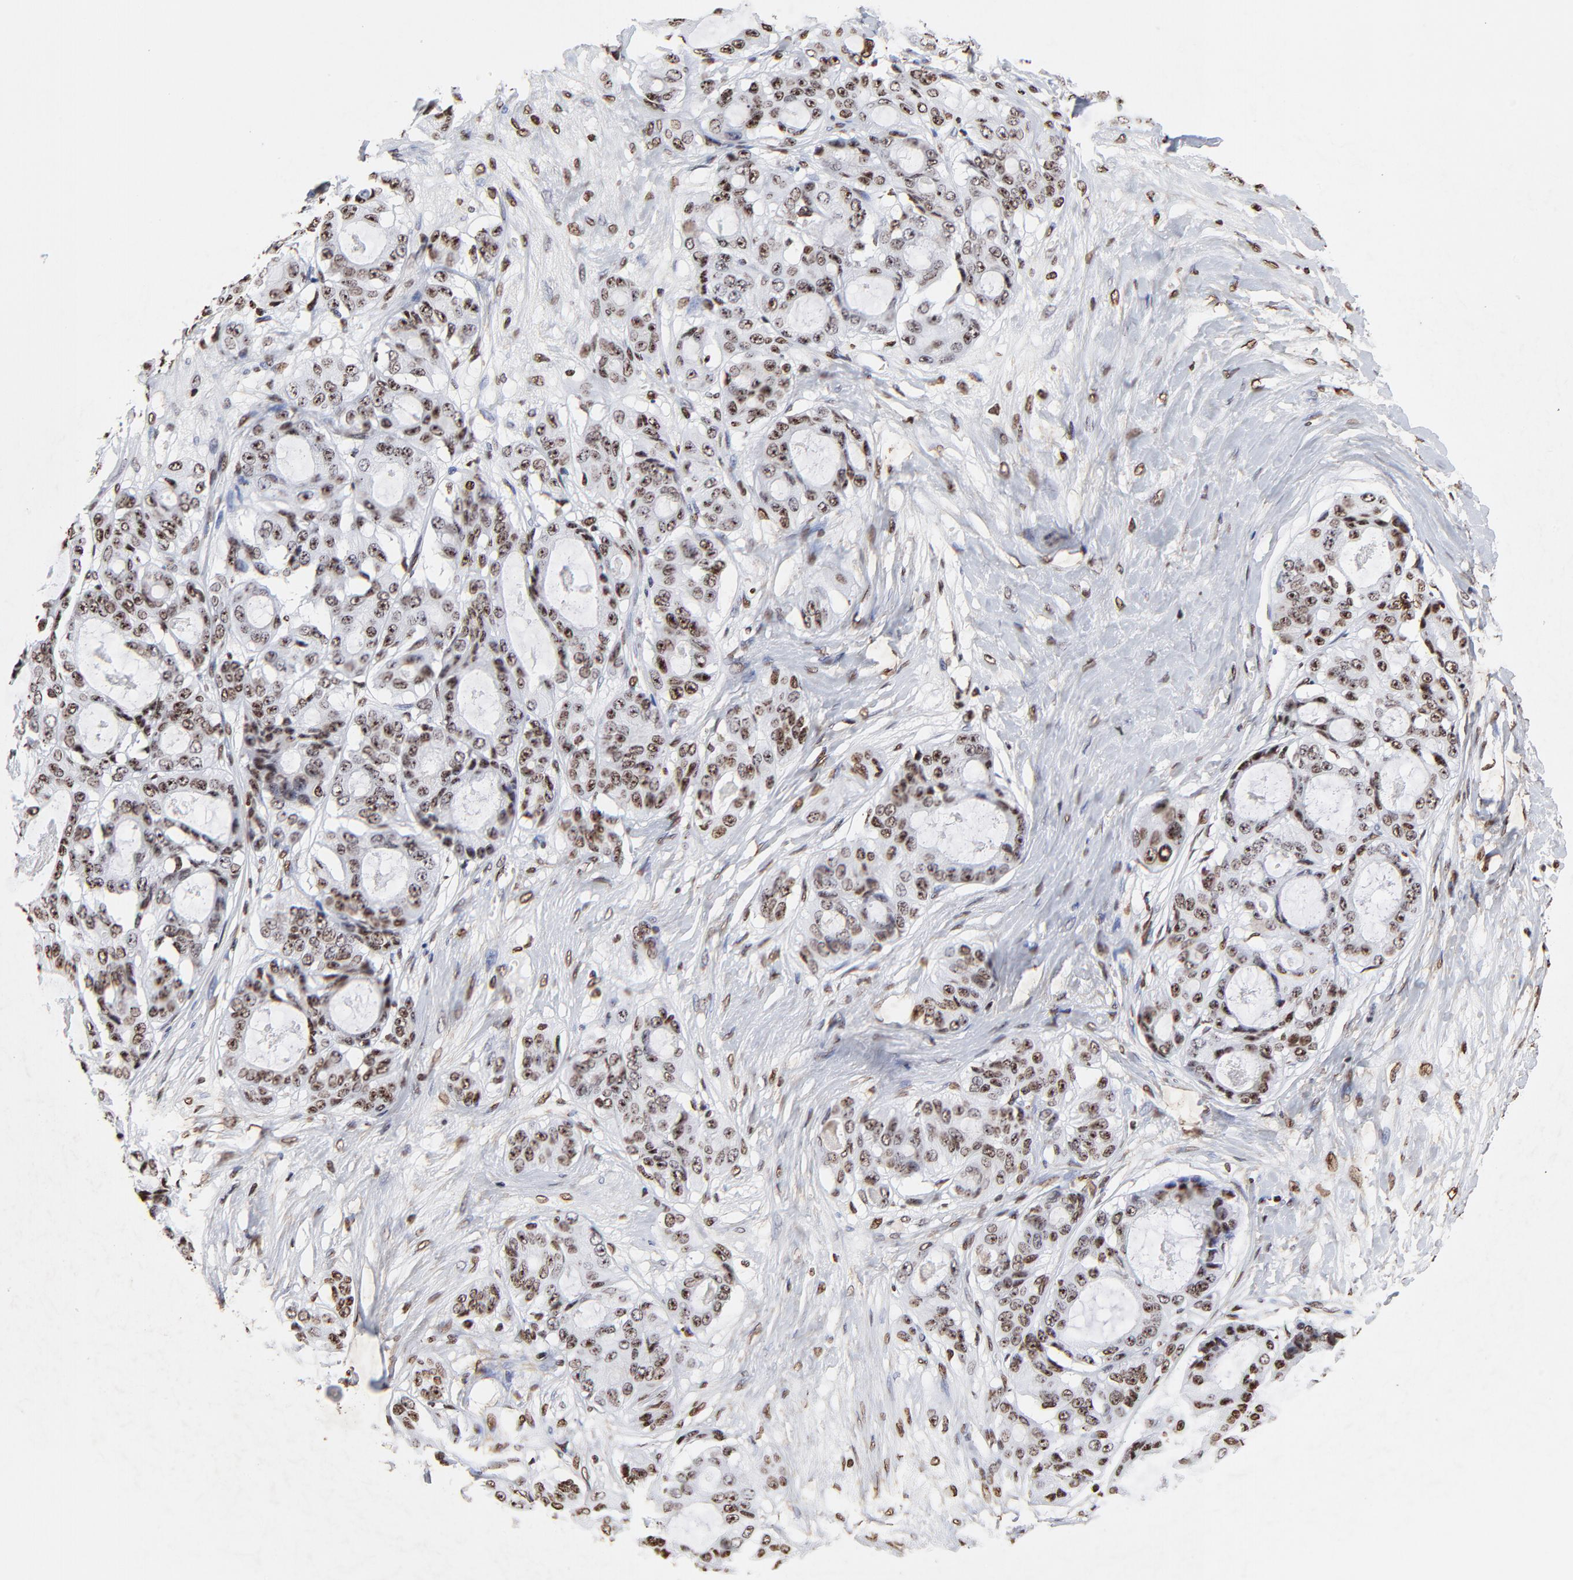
{"staining": {"intensity": "strong", "quantity": ">75%", "location": "nuclear"}, "tissue": "ovarian cancer", "cell_type": "Tumor cells", "image_type": "cancer", "snomed": [{"axis": "morphology", "description": "Carcinoma, endometroid"}, {"axis": "topography", "description": "Ovary"}], "caption": "Strong nuclear positivity for a protein is appreciated in about >75% of tumor cells of ovarian cancer using immunohistochemistry (IHC).", "gene": "FBH1", "patient": {"sex": "female", "age": 61}}